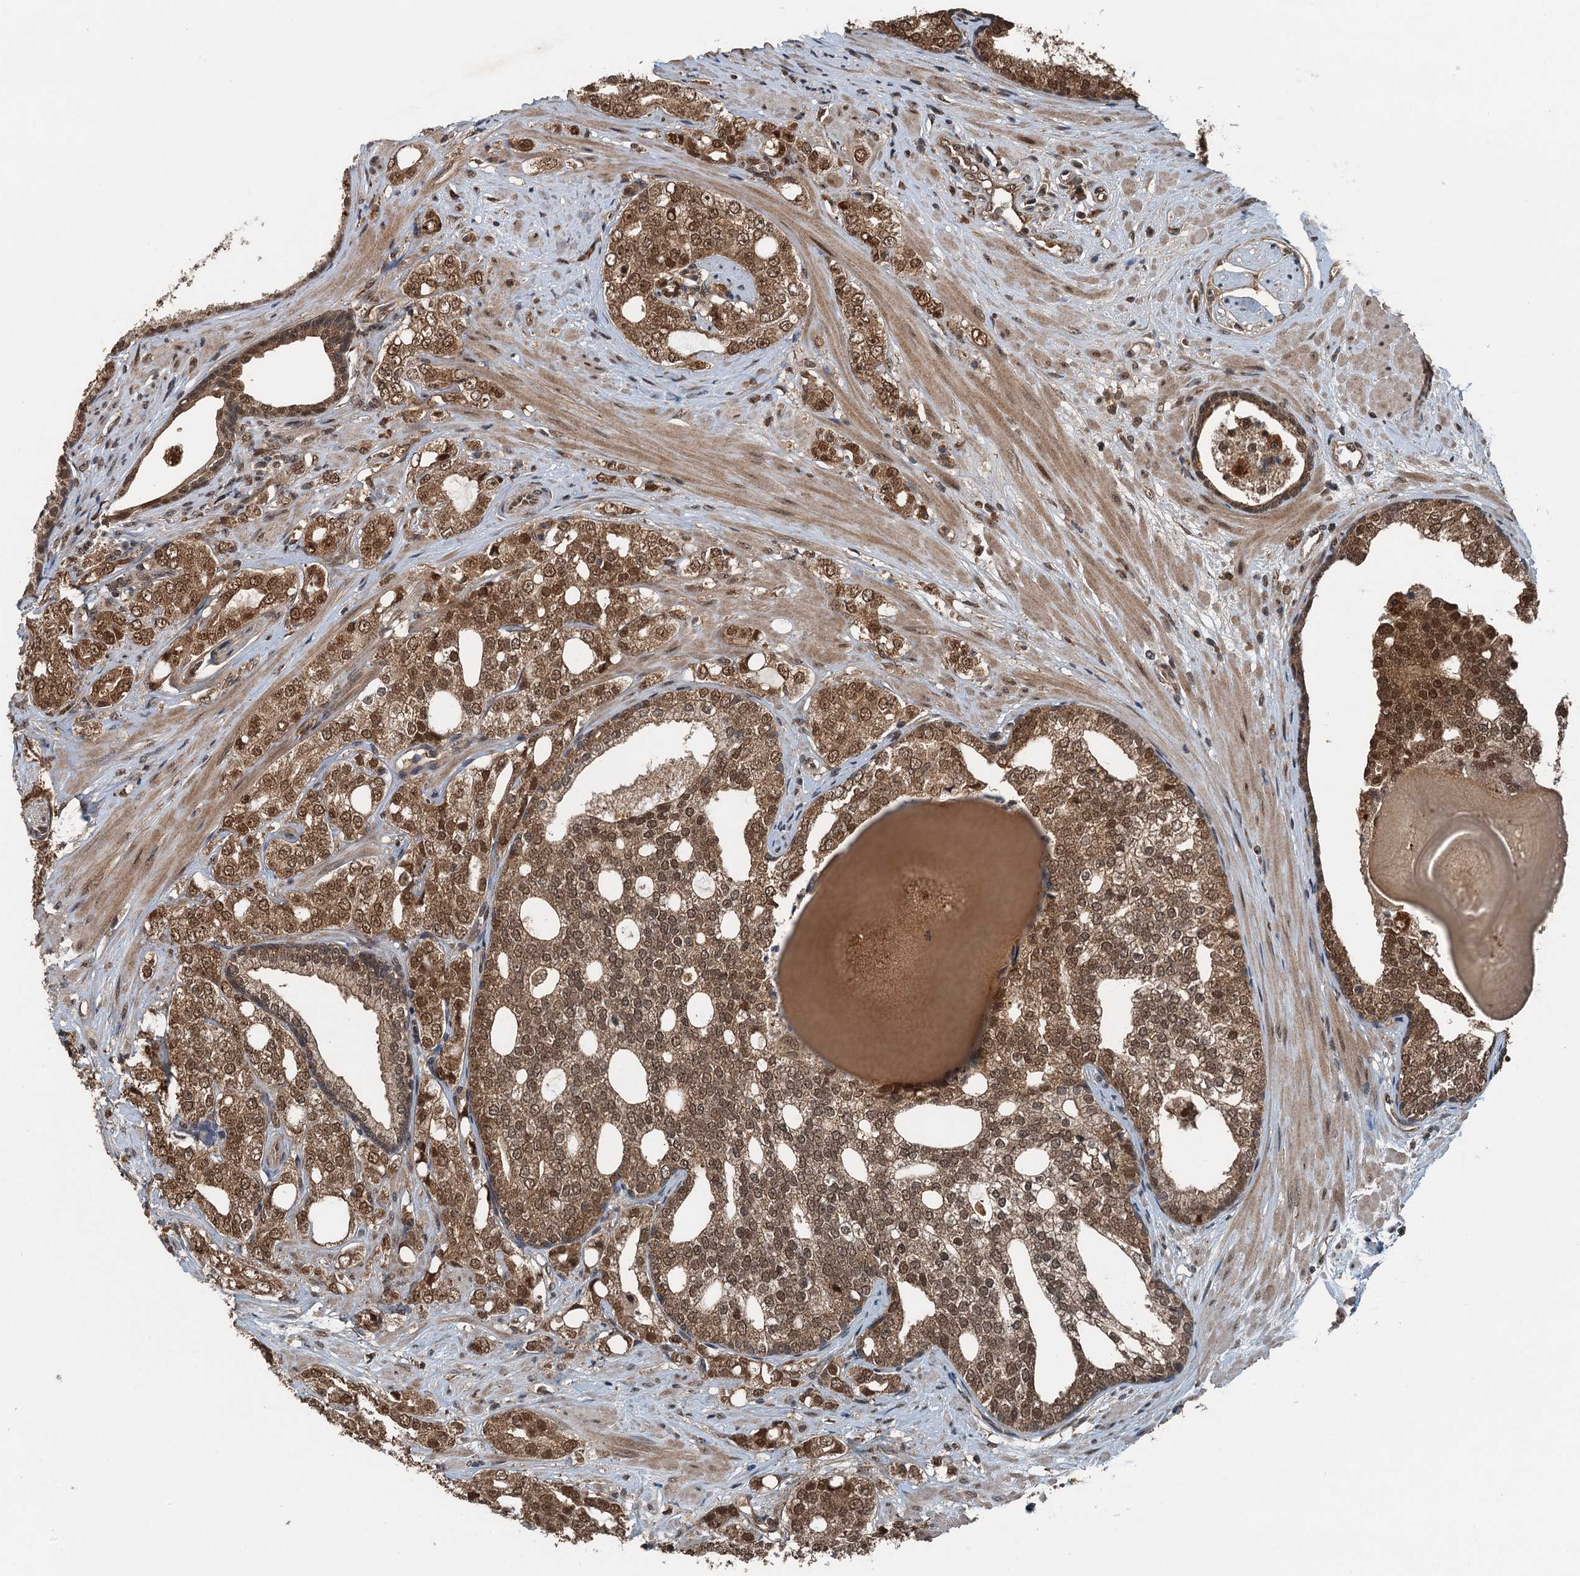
{"staining": {"intensity": "moderate", "quantity": ">75%", "location": "cytoplasmic/membranous,nuclear"}, "tissue": "prostate cancer", "cell_type": "Tumor cells", "image_type": "cancer", "snomed": [{"axis": "morphology", "description": "Adenocarcinoma, High grade"}, {"axis": "topography", "description": "Prostate"}], "caption": "IHC (DAB) staining of human prostate cancer exhibits moderate cytoplasmic/membranous and nuclear protein positivity in about >75% of tumor cells.", "gene": "UBXN6", "patient": {"sex": "male", "age": 64}}